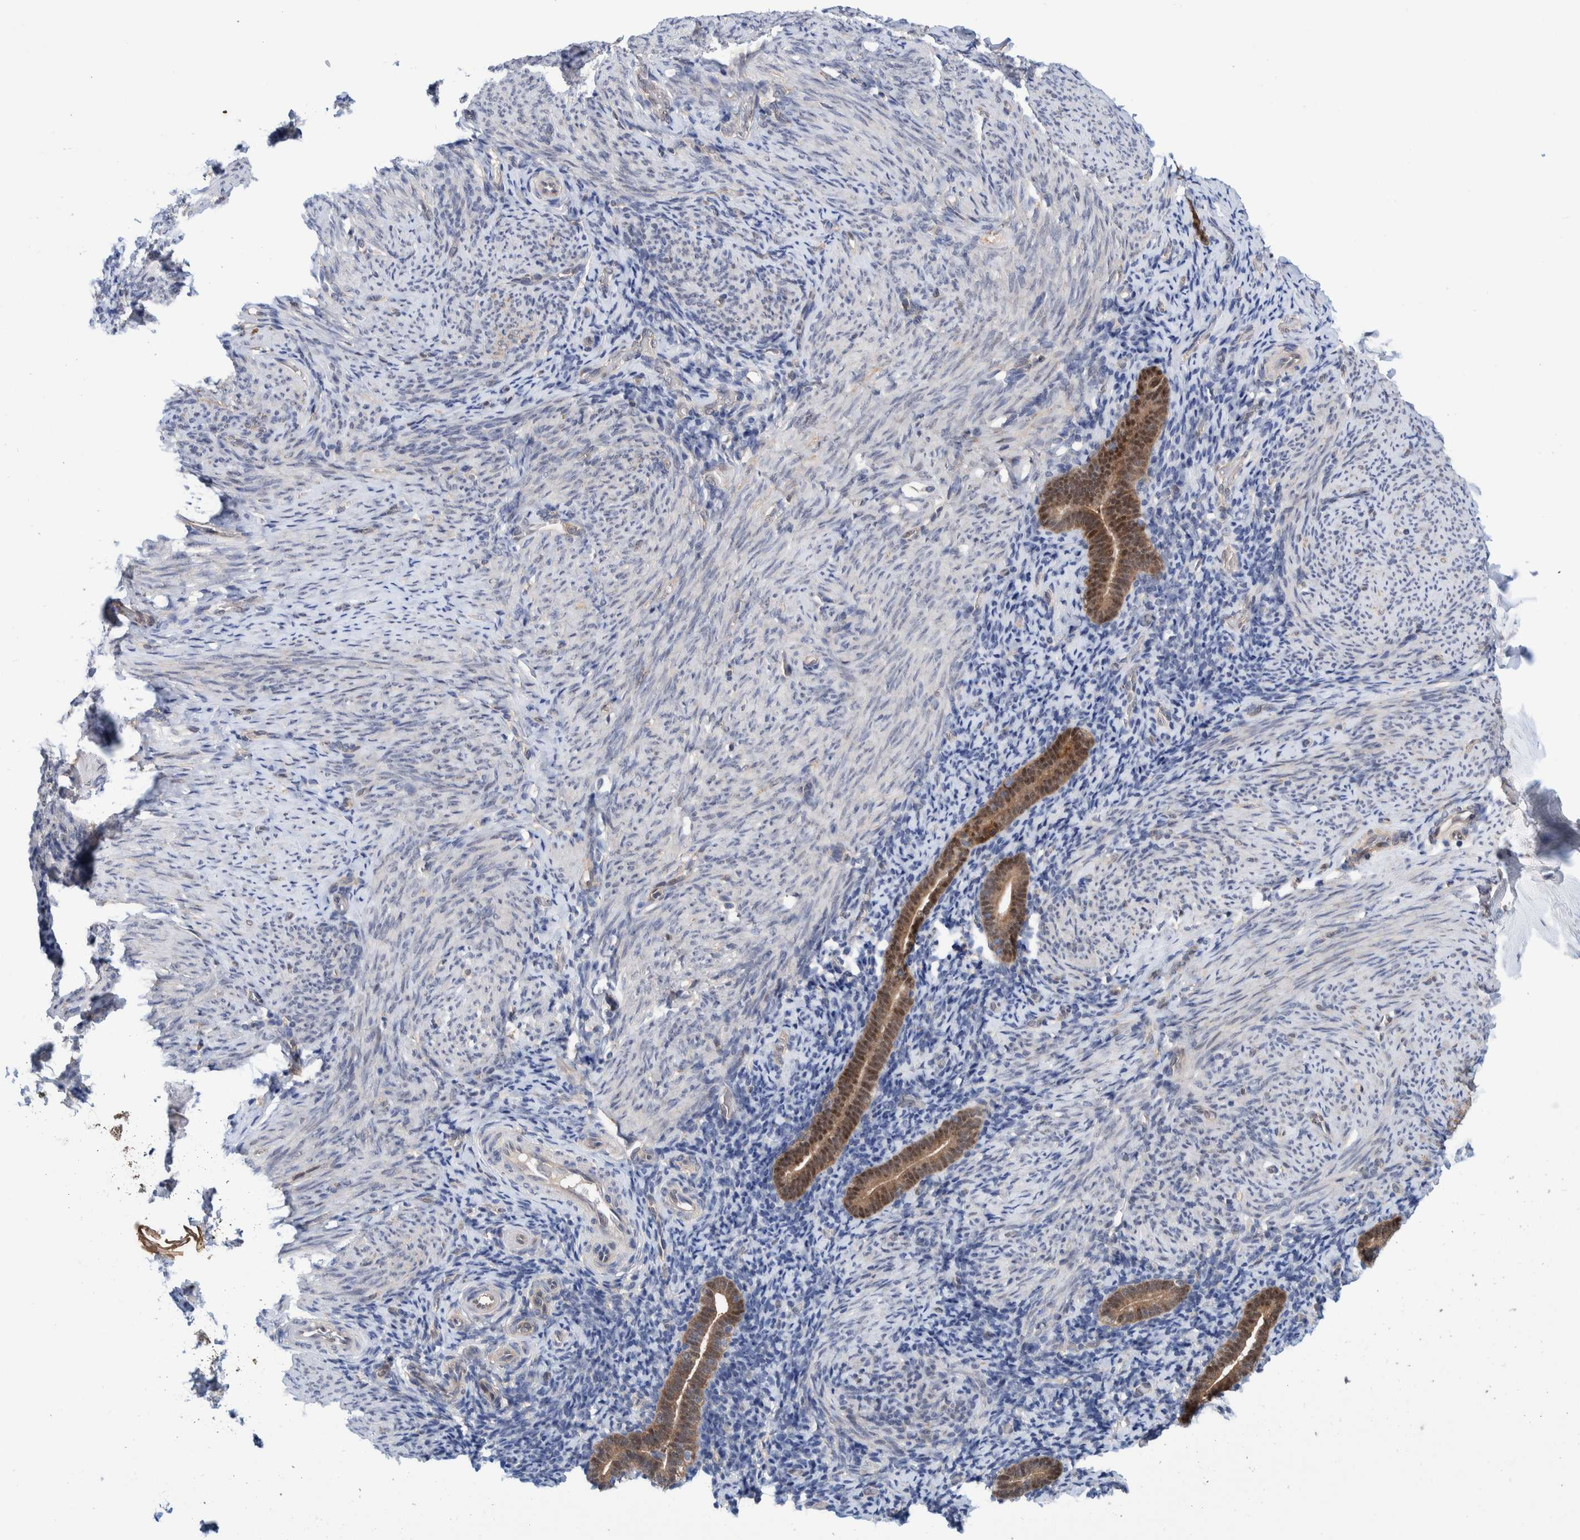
{"staining": {"intensity": "weak", "quantity": "<25%", "location": "cytoplasmic/membranous"}, "tissue": "endometrium", "cell_type": "Cells in endometrial stroma", "image_type": "normal", "snomed": [{"axis": "morphology", "description": "Normal tissue, NOS"}, {"axis": "topography", "description": "Endometrium"}], "caption": "High magnification brightfield microscopy of unremarkable endometrium stained with DAB (brown) and counterstained with hematoxylin (blue): cells in endometrial stroma show no significant staining.", "gene": "PFAS", "patient": {"sex": "female", "age": 51}}